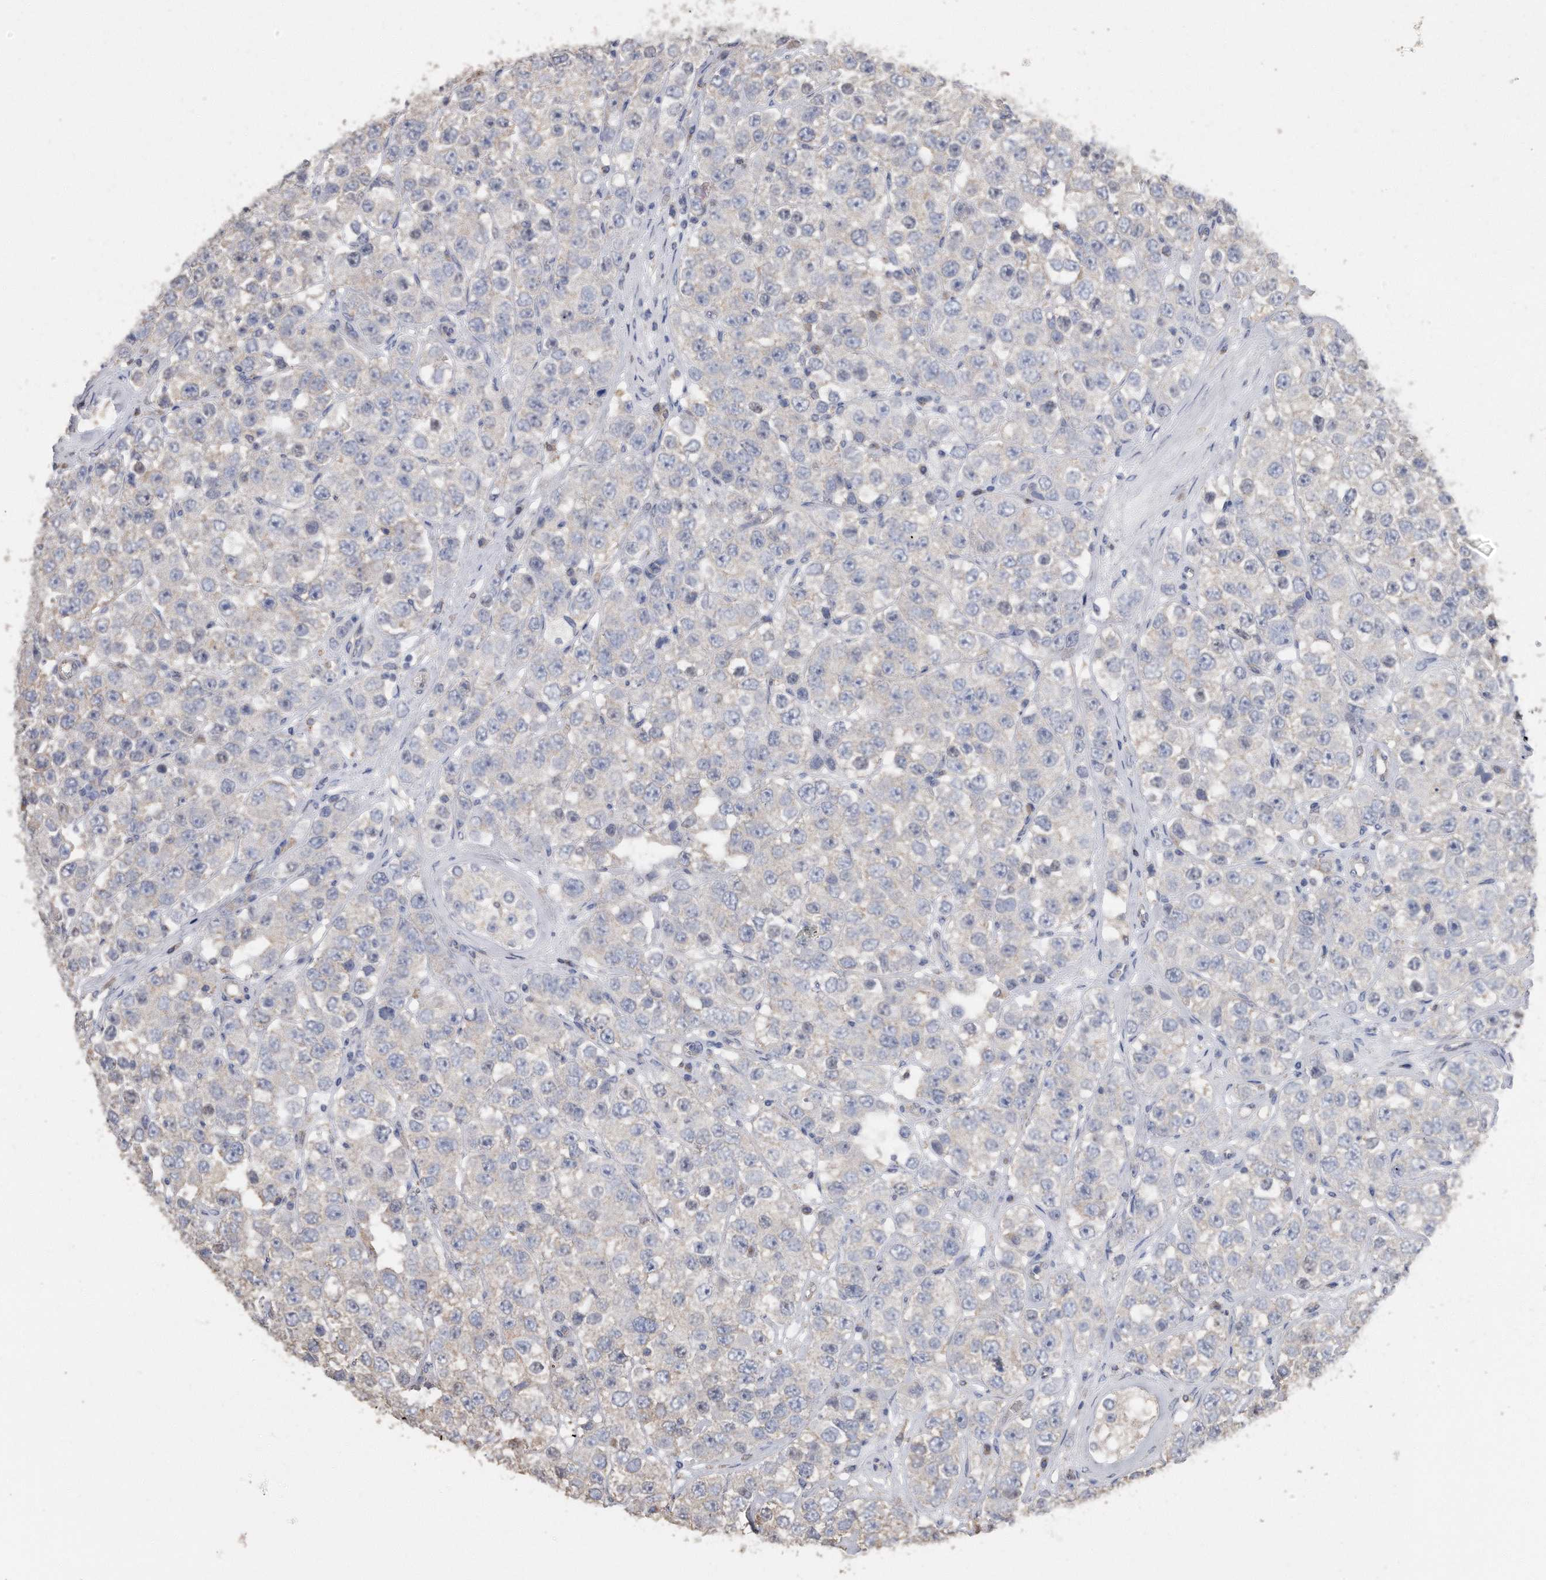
{"staining": {"intensity": "negative", "quantity": "none", "location": "none"}, "tissue": "testis cancer", "cell_type": "Tumor cells", "image_type": "cancer", "snomed": [{"axis": "morphology", "description": "Seminoma, NOS"}, {"axis": "topography", "description": "Testis"}], "caption": "IHC of testis cancer shows no staining in tumor cells.", "gene": "CDCP1", "patient": {"sex": "male", "age": 28}}